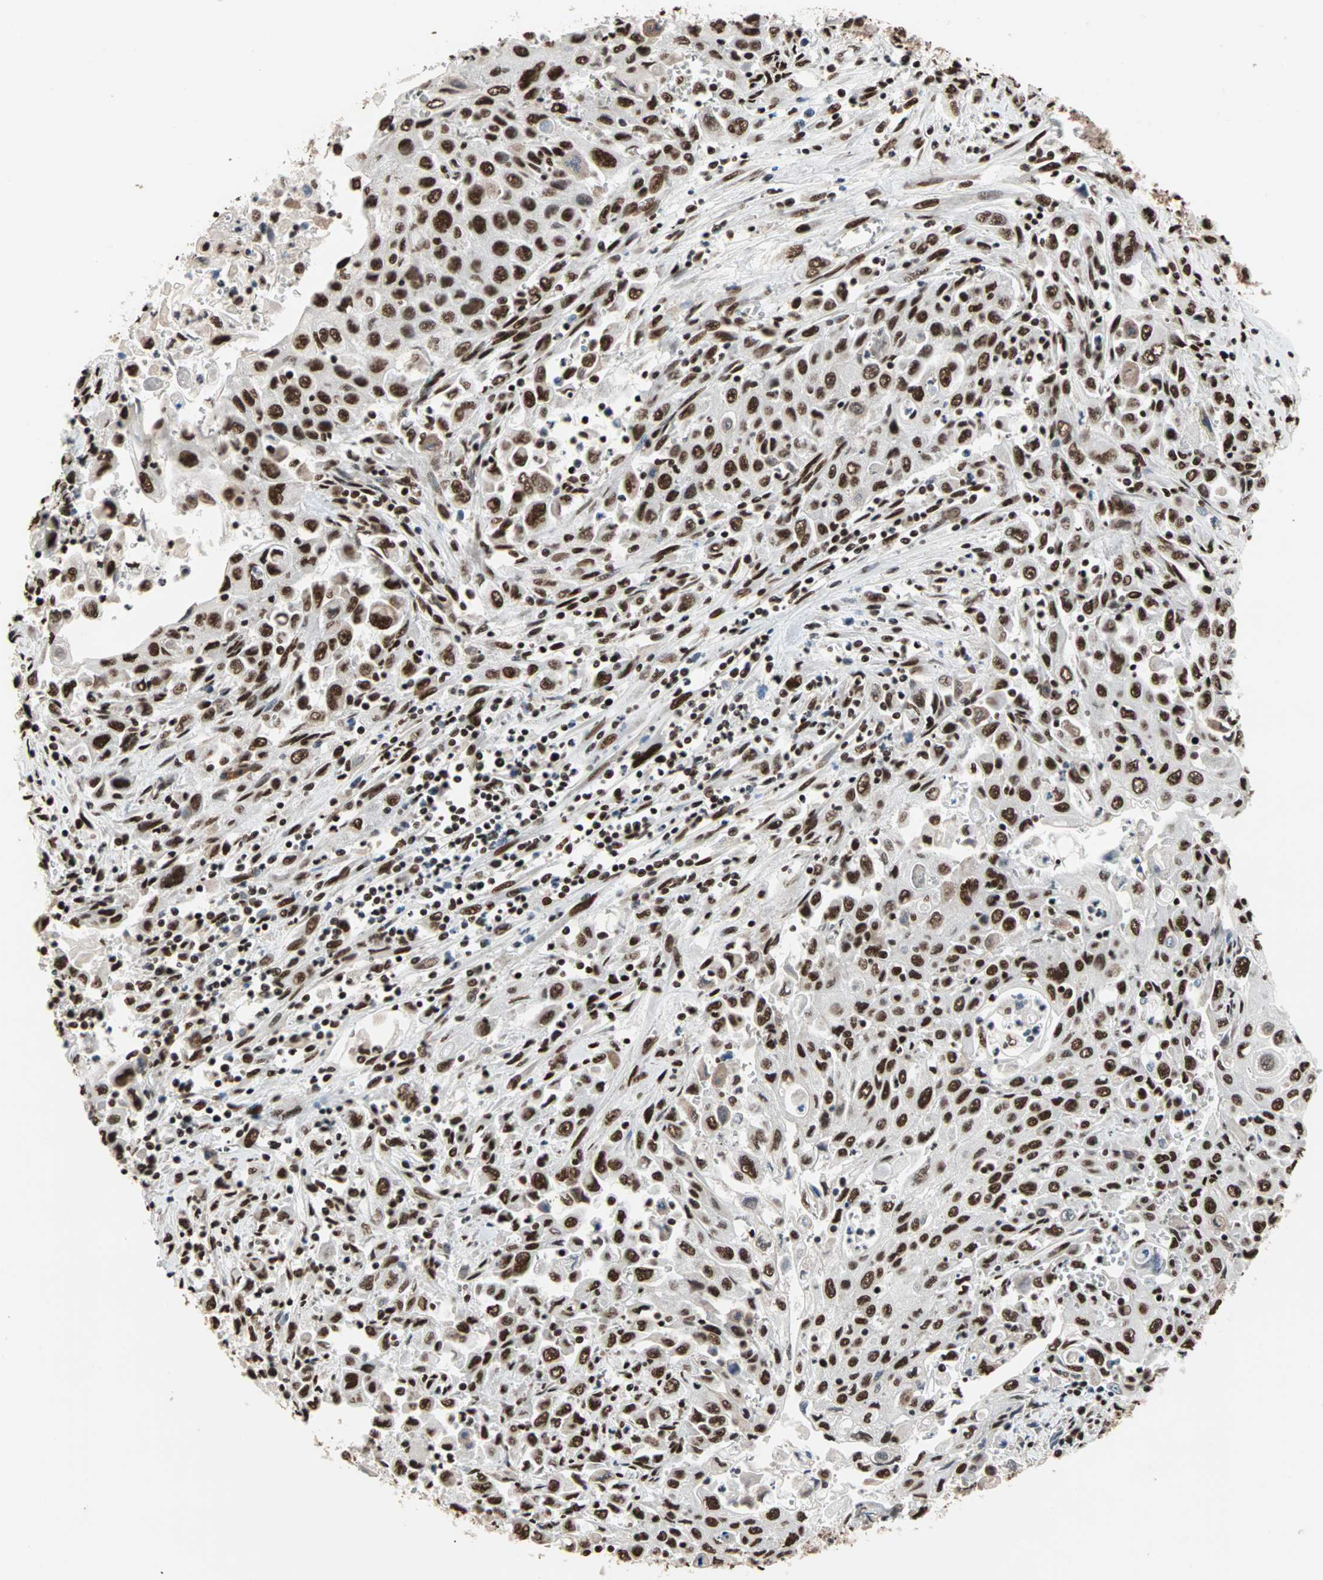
{"staining": {"intensity": "strong", "quantity": ">75%", "location": "nuclear"}, "tissue": "pancreatic cancer", "cell_type": "Tumor cells", "image_type": "cancer", "snomed": [{"axis": "morphology", "description": "Adenocarcinoma, NOS"}, {"axis": "topography", "description": "Pancreas"}], "caption": "Pancreatic adenocarcinoma stained with DAB IHC demonstrates high levels of strong nuclear staining in about >75% of tumor cells.", "gene": "ILF2", "patient": {"sex": "male", "age": 70}}